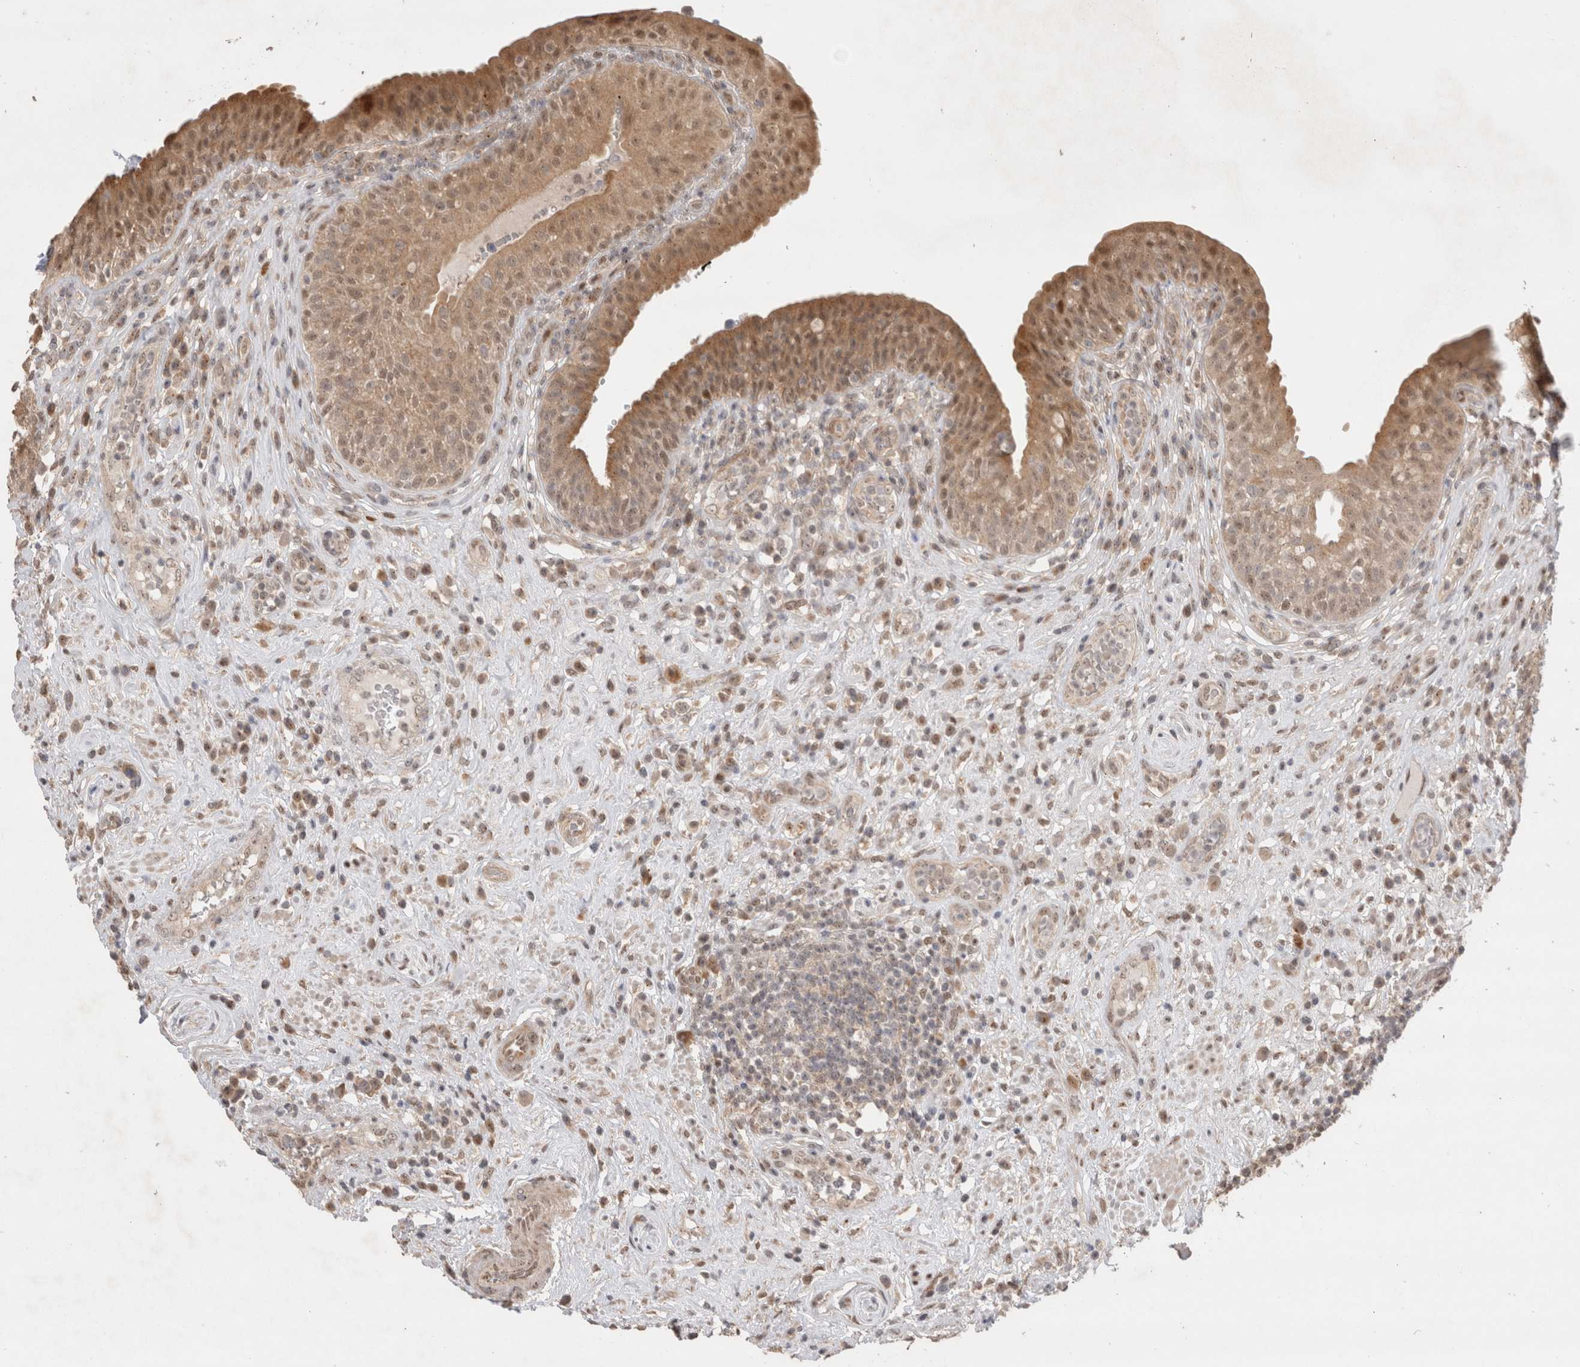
{"staining": {"intensity": "moderate", "quantity": ">75%", "location": "cytoplasmic/membranous,nuclear"}, "tissue": "urinary bladder", "cell_type": "Urothelial cells", "image_type": "normal", "snomed": [{"axis": "morphology", "description": "Normal tissue, NOS"}, {"axis": "topography", "description": "Urinary bladder"}], "caption": "Human urinary bladder stained for a protein (brown) reveals moderate cytoplasmic/membranous,nuclear positive expression in approximately >75% of urothelial cells.", "gene": "SLC29A1", "patient": {"sex": "female", "age": 62}}